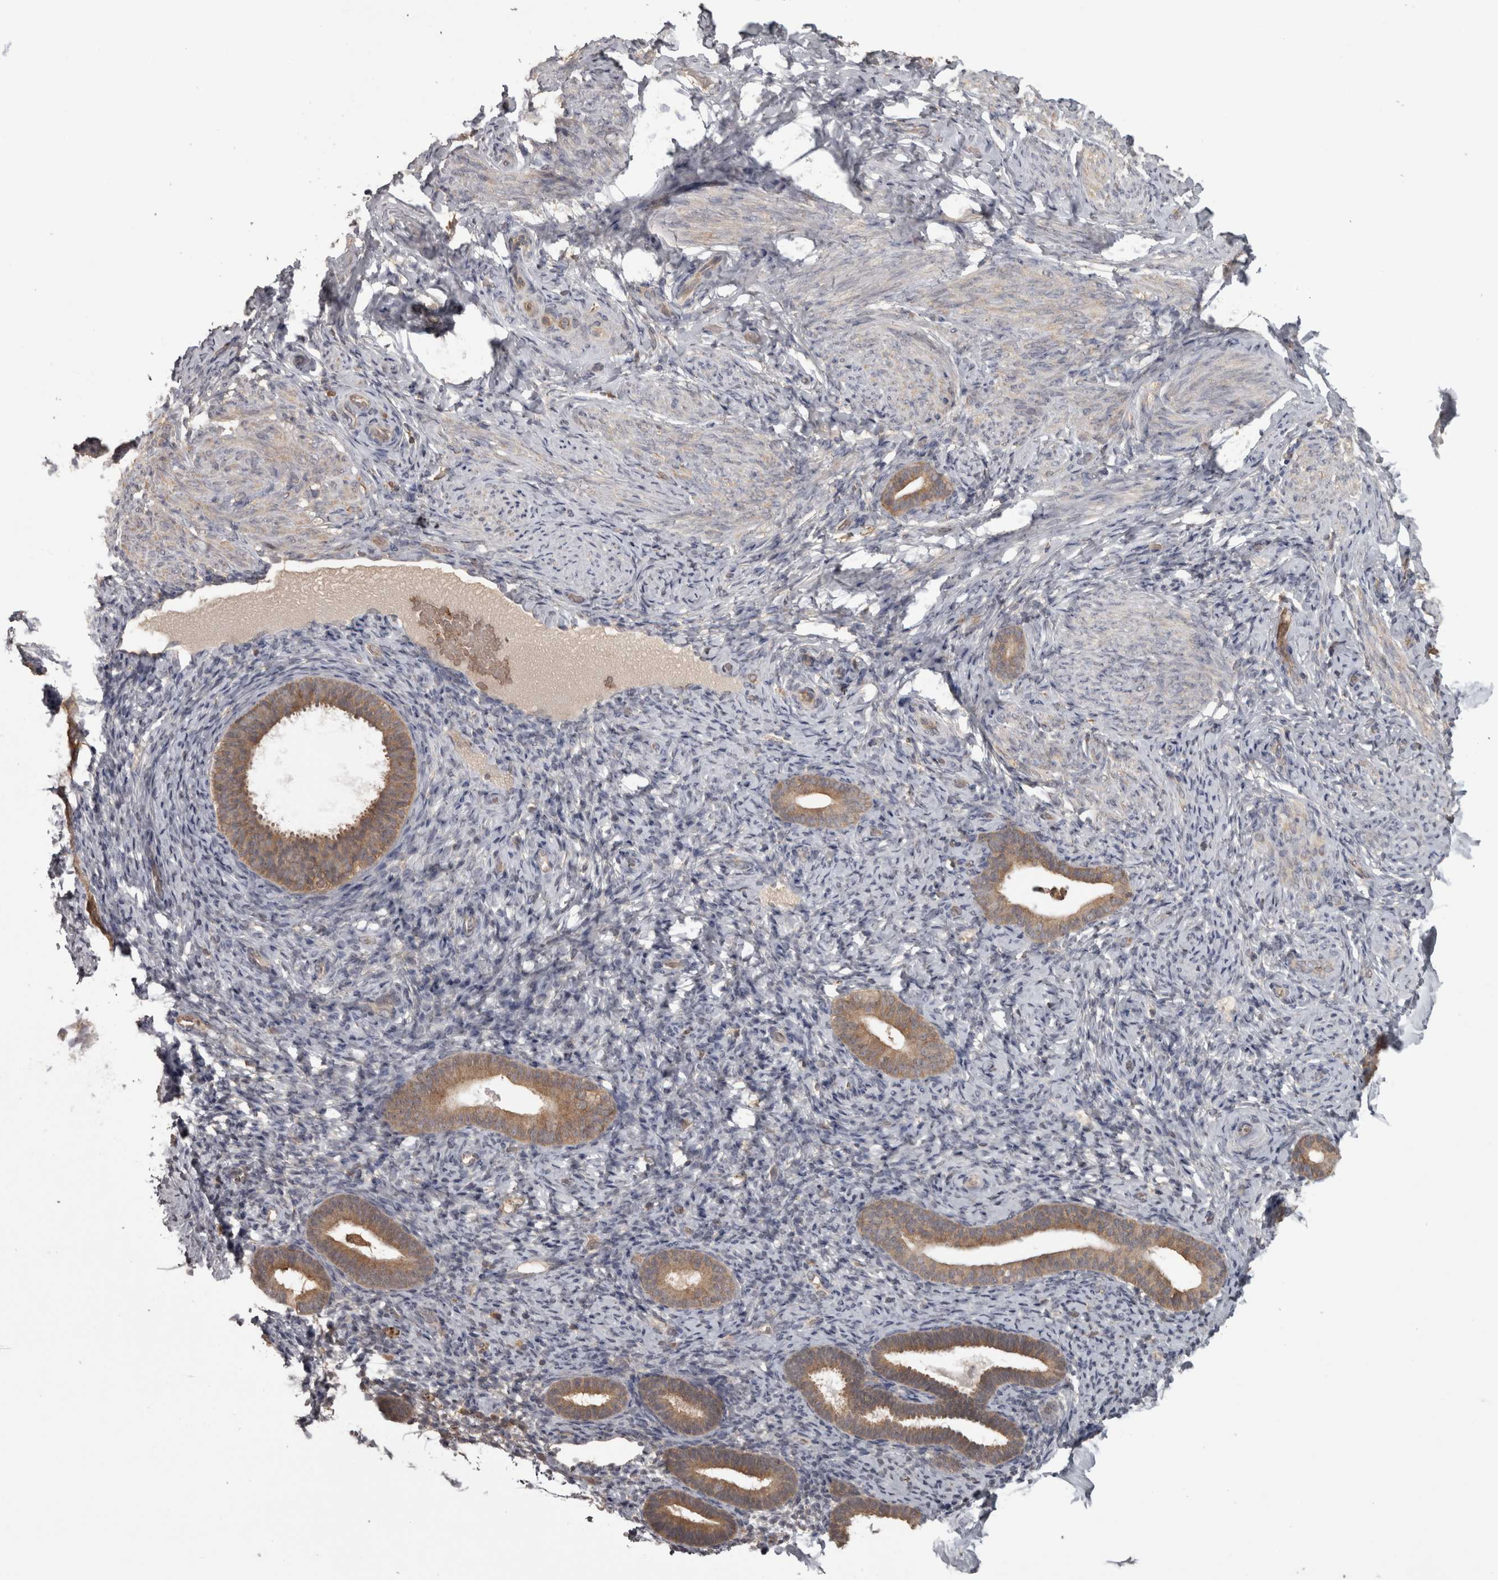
{"staining": {"intensity": "moderate", "quantity": "<25%", "location": "cytoplasmic/membranous"}, "tissue": "endometrium", "cell_type": "Cells in endometrial stroma", "image_type": "normal", "snomed": [{"axis": "morphology", "description": "Normal tissue, NOS"}, {"axis": "topography", "description": "Endometrium"}], "caption": "Immunohistochemistry (IHC) micrograph of benign endometrium stained for a protein (brown), which exhibits low levels of moderate cytoplasmic/membranous positivity in approximately <25% of cells in endometrial stroma.", "gene": "MICU3", "patient": {"sex": "female", "age": 51}}